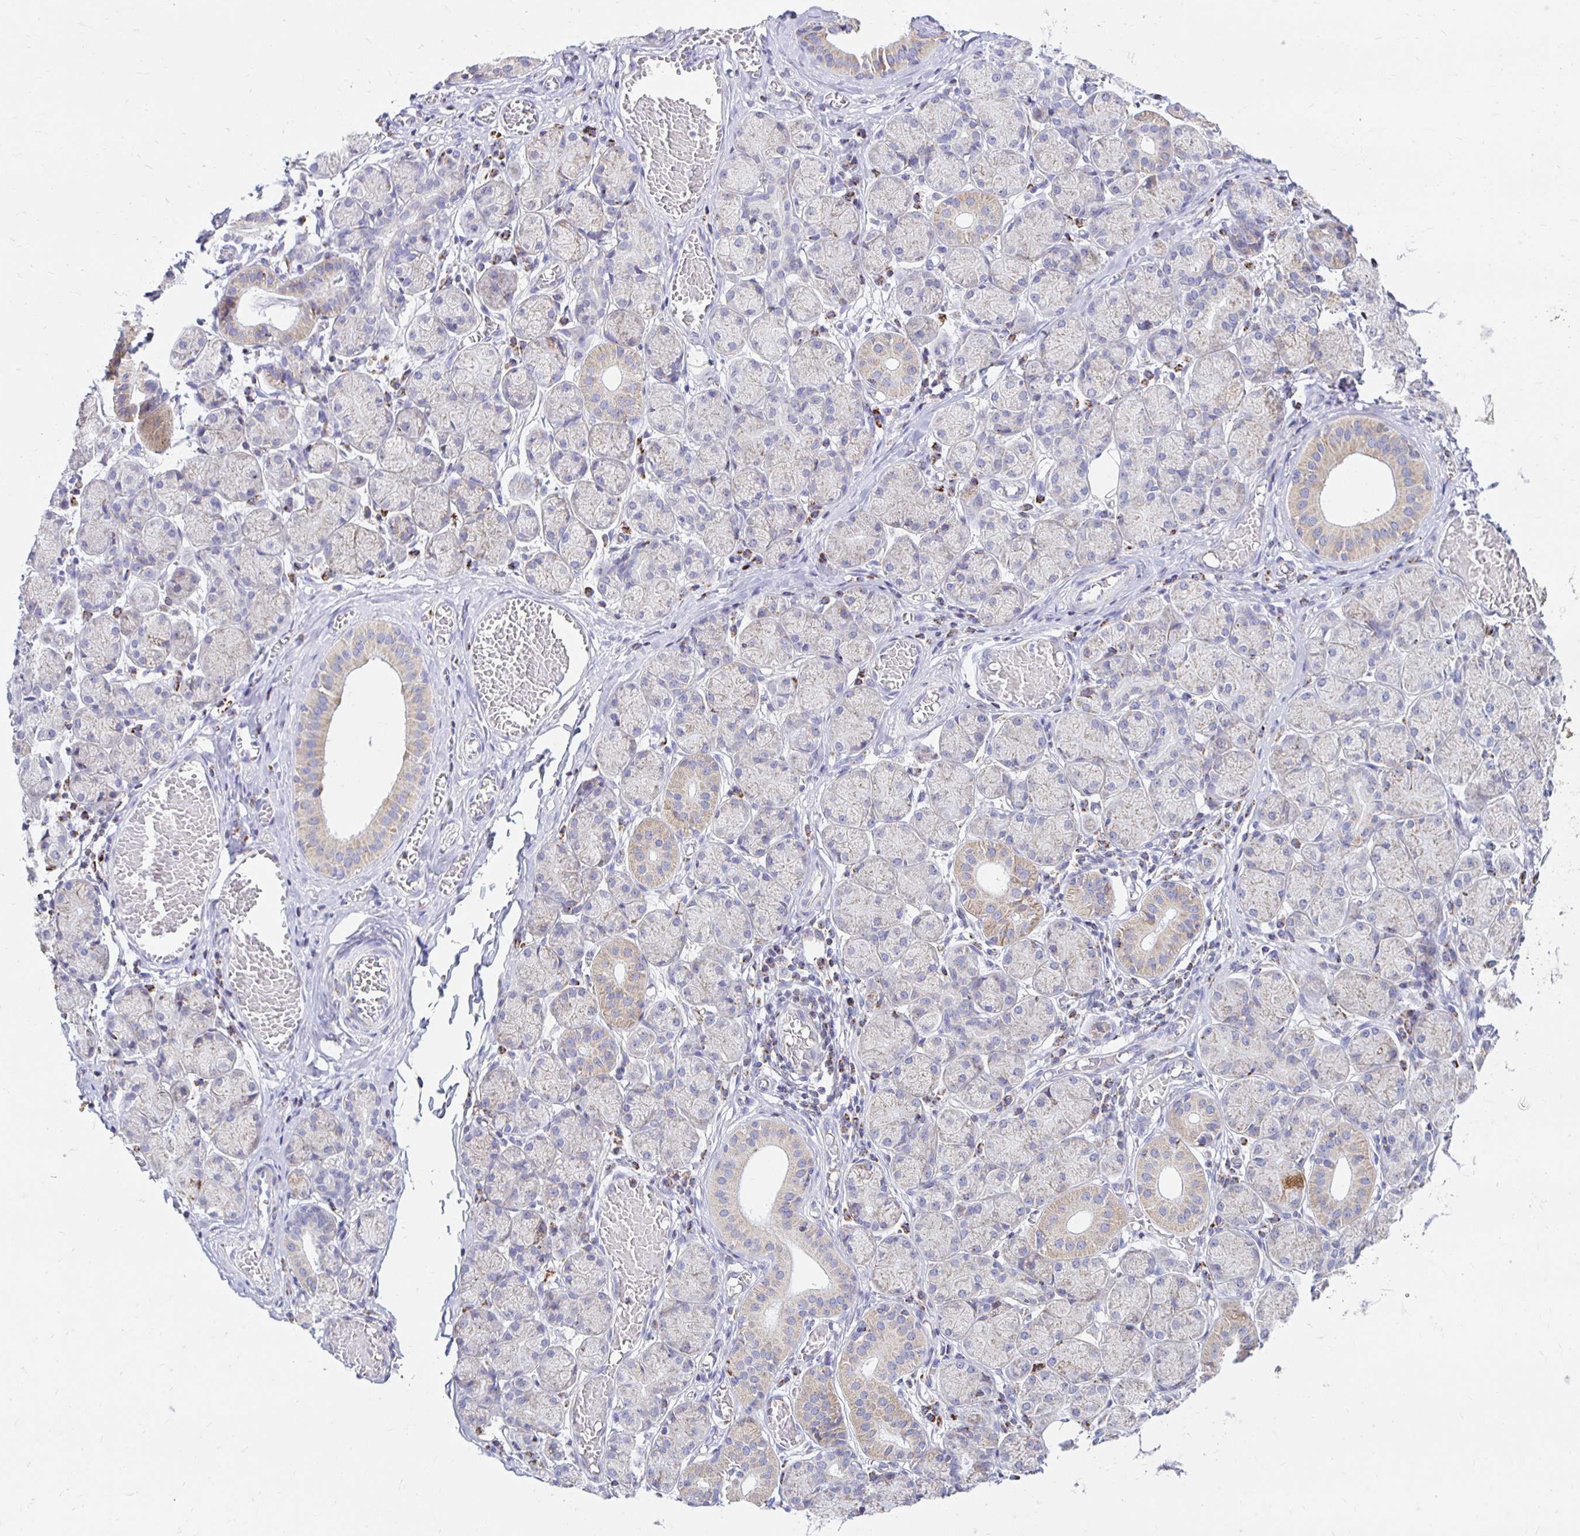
{"staining": {"intensity": "moderate", "quantity": "<25%", "location": "cytoplasmic/membranous"}, "tissue": "salivary gland", "cell_type": "Glandular cells", "image_type": "normal", "snomed": [{"axis": "morphology", "description": "Normal tissue, NOS"}, {"axis": "topography", "description": "Salivary gland"}], "caption": "Immunohistochemical staining of normal salivary gland shows <25% levels of moderate cytoplasmic/membranous protein positivity in about <25% of glandular cells.", "gene": "PLAAT2", "patient": {"sex": "female", "age": 24}}